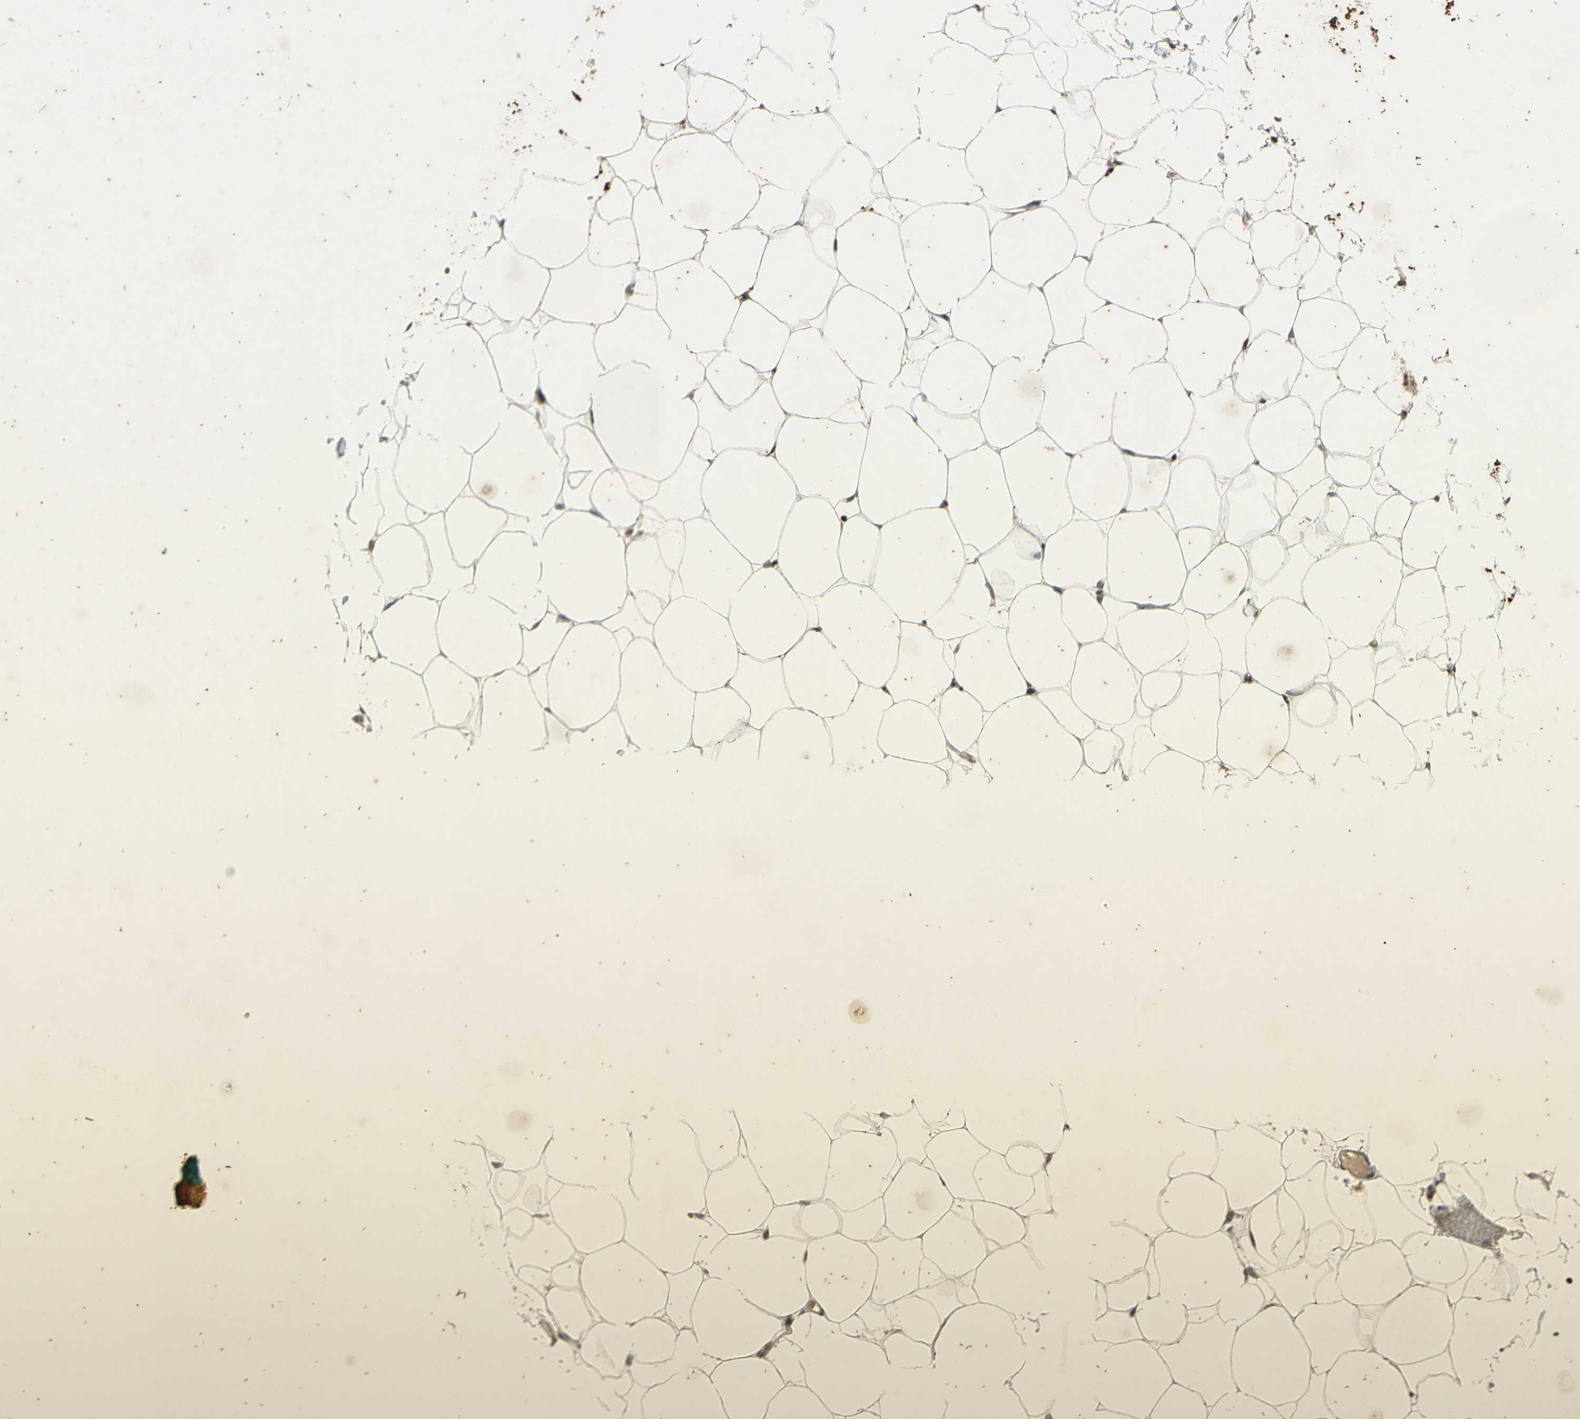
{"staining": {"intensity": "weak", "quantity": ">75%", "location": "cytoplasmic/membranous"}, "tissue": "adipose tissue", "cell_type": "Adipocytes", "image_type": "normal", "snomed": [{"axis": "morphology", "description": "Normal tissue, NOS"}, {"axis": "topography", "description": "Breast"}, {"axis": "topography", "description": "Adipose tissue"}], "caption": "Immunohistochemistry (IHC) photomicrograph of benign adipose tissue: human adipose tissue stained using immunohistochemistry (IHC) exhibits low levels of weak protein expression localized specifically in the cytoplasmic/membranous of adipocytes, appearing as a cytoplasmic/membranous brown color.", "gene": "EFNB2", "patient": {"sex": "female", "age": 25}}